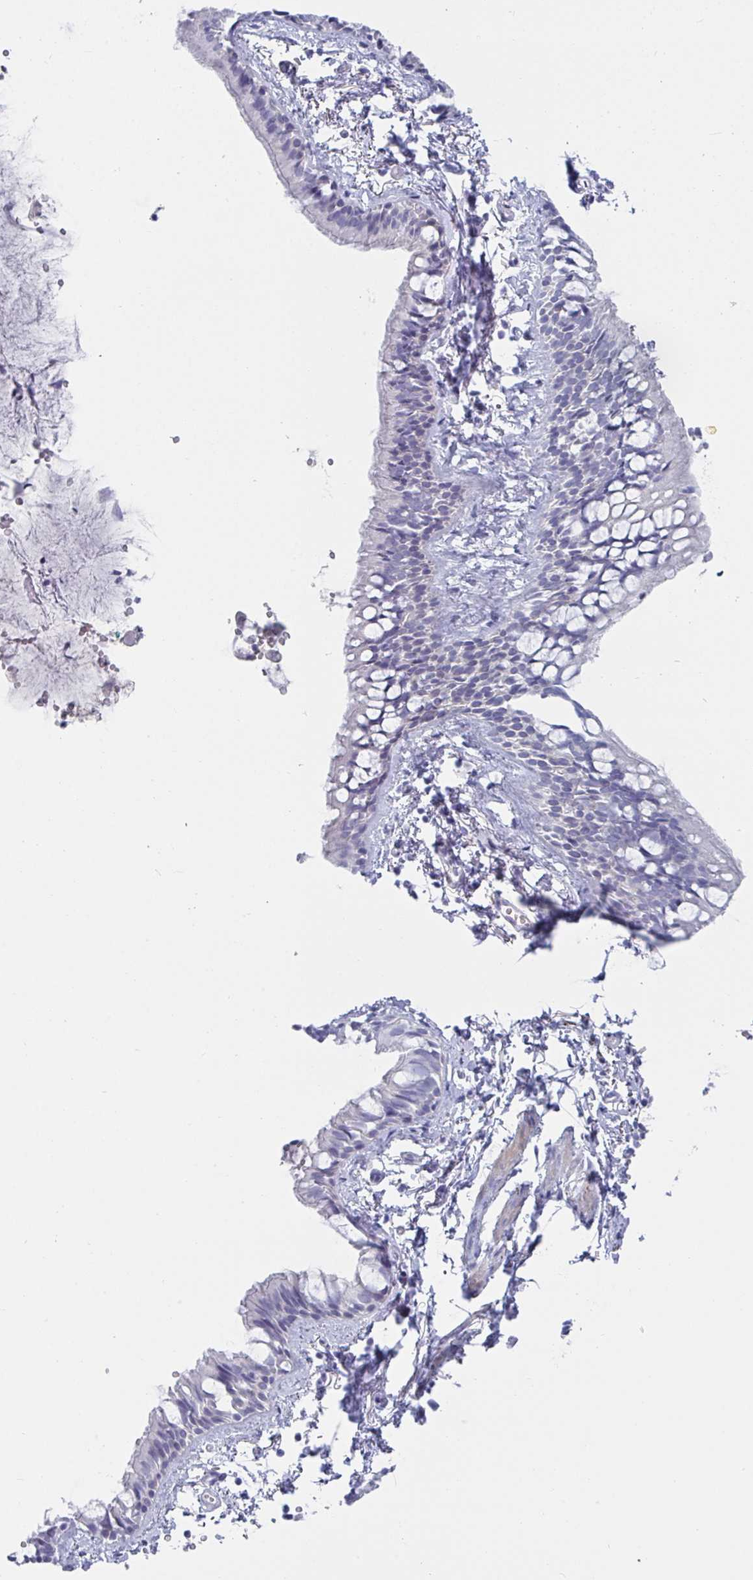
{"staining": {"intensity": "negative", "quantity": "none", "location": "none"}, "tissue": "bronchus", "cell_type": "Respiratory epithelial cells", "image_type": "normal", "snomed": [{"axis": "morphology", "description": "Normal tissue, NOS"}, {"axis": "topography", "description": "Bronchus"}], "caption": "Protein analysis of benign bronchus displays no significant staining in respiratory epithelial cells. Nuclei are stained in blue.", "gene": "NPY", "patient": {"sex": "female", "age": 59}}